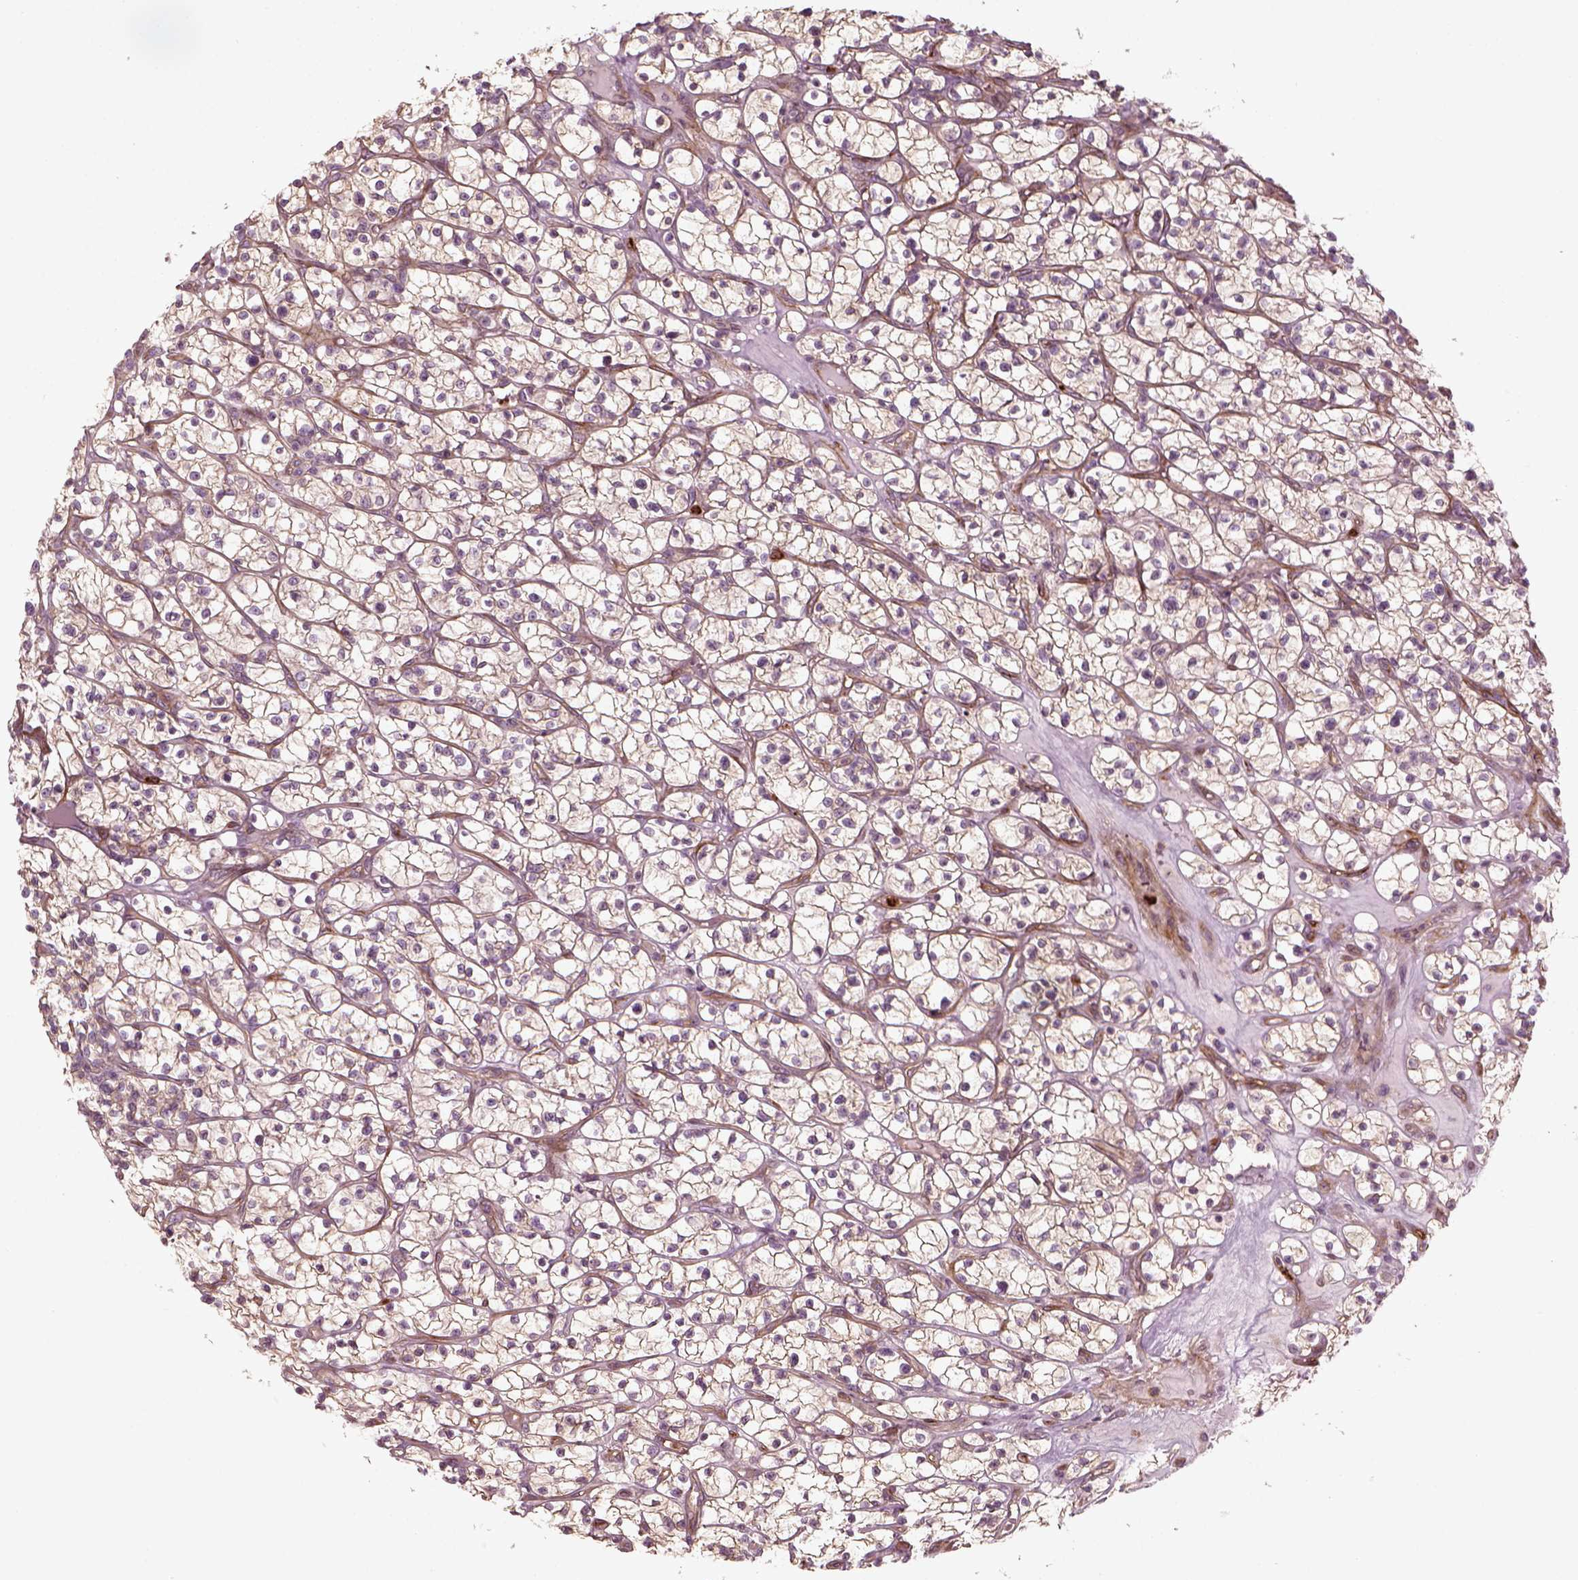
{"staining": {"intensity": "negative", "quantity": "none", "location": "none"}, "tissue": "renal cancer", "cell_type": "Tumor cells", "image_type": "cancer", "snomed": [{"axis": "morphology", "description": "Adenocarcinoma, NOS"}, {"axis": "topography", "description": "Kidney"}], "caption": "The histopathology image displays no significant expression in tumor cells of renal adenocarcinoma.", "gene": "NPTN", "patient": {"sex": "female", "age": 64}}